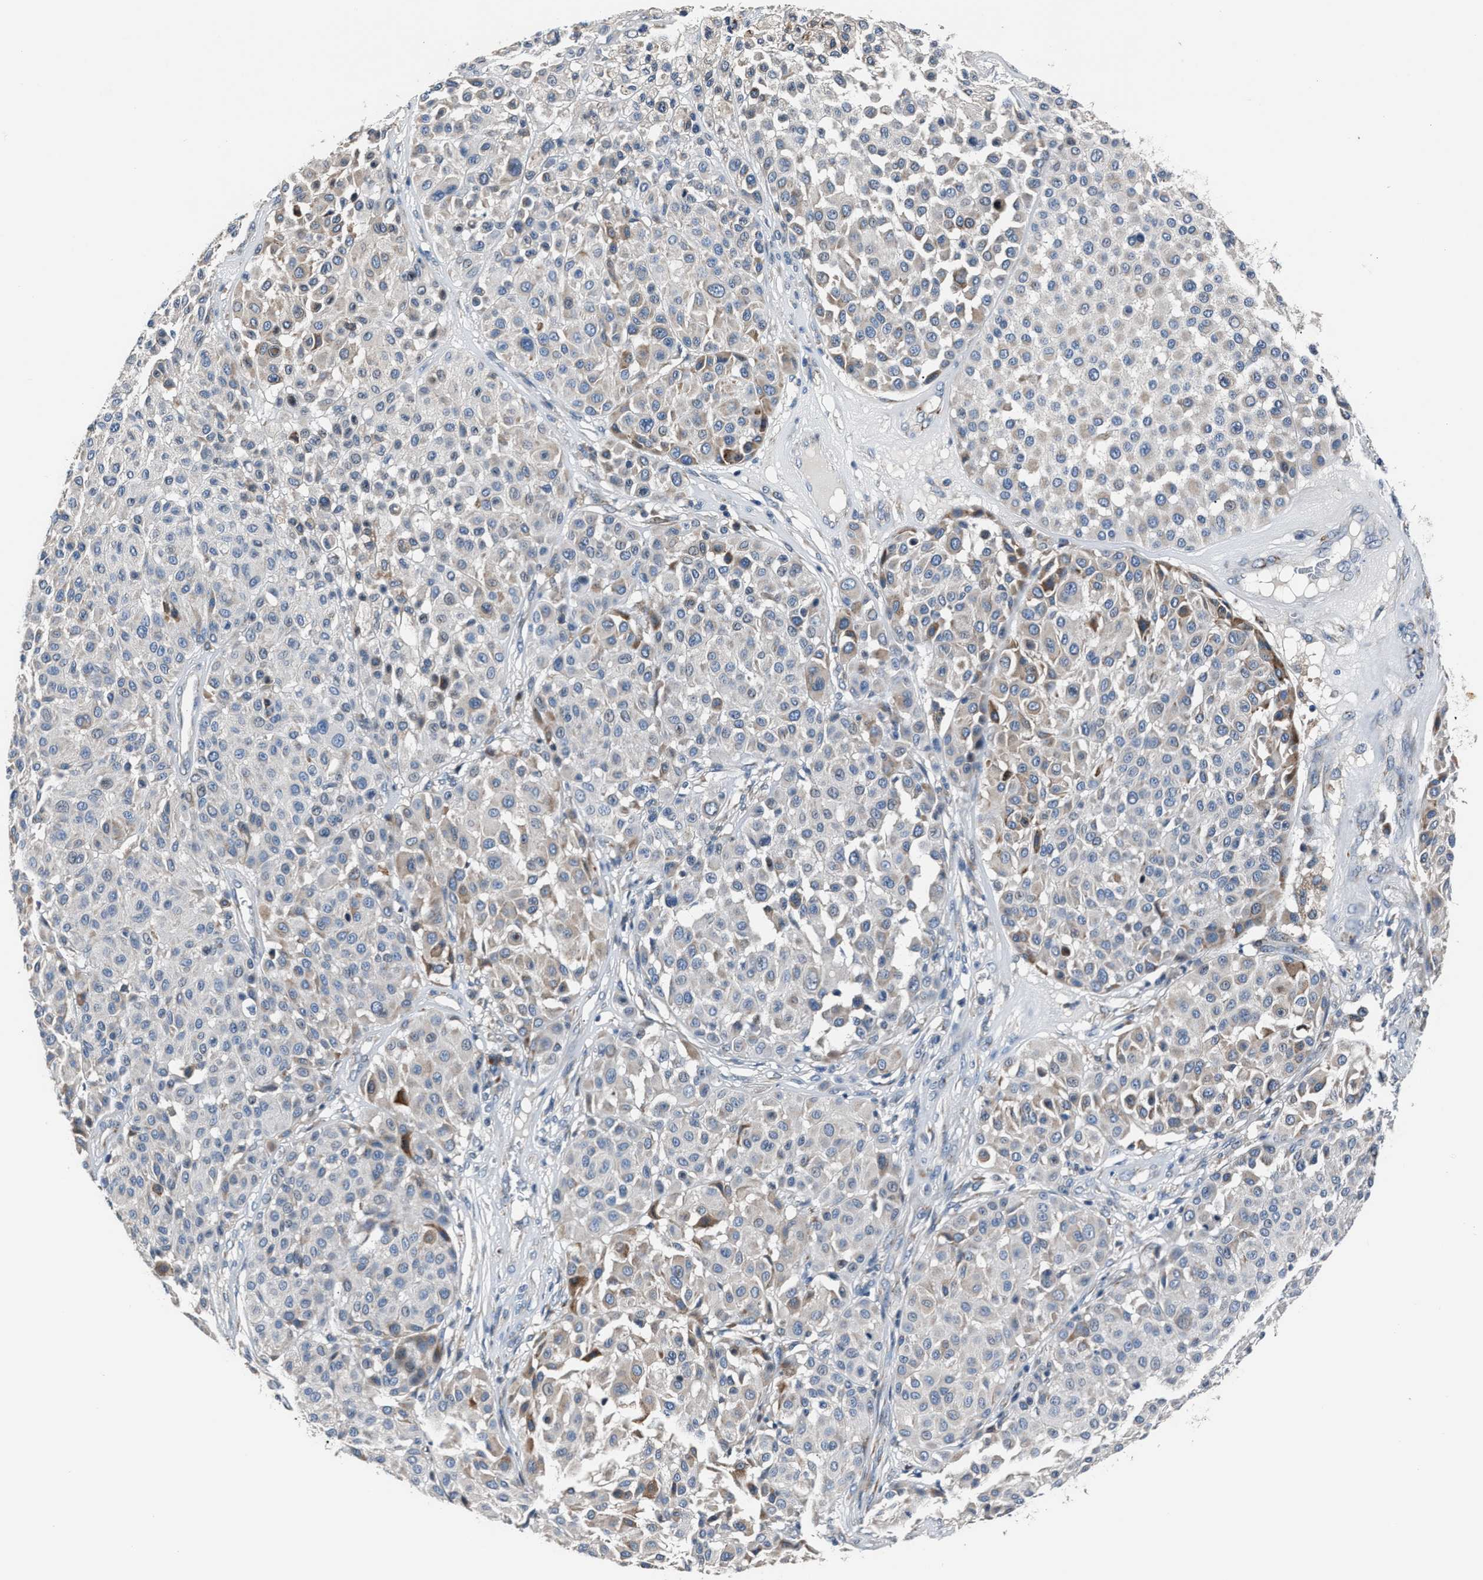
{"staining": {"intensity": "weak", "quantity": "<25%", "location": "cytoplasmic/membranous"}, "tissue": "melanoma", "cell_type": "Tumor cells", "image_type": "cancer", "snomed": [{"axis": "morphology", "description": "Malignant melanoma, Metastatic site"}, {"axis": "topography", "description": "Soft tissue"}], "caption": "Photomicrograph shows no significant protein positivity in tumor cells of malignant melanoma (metastatic site).", "gene": "DNAJC24", "patient": {"sex": "male", "age": 41}}